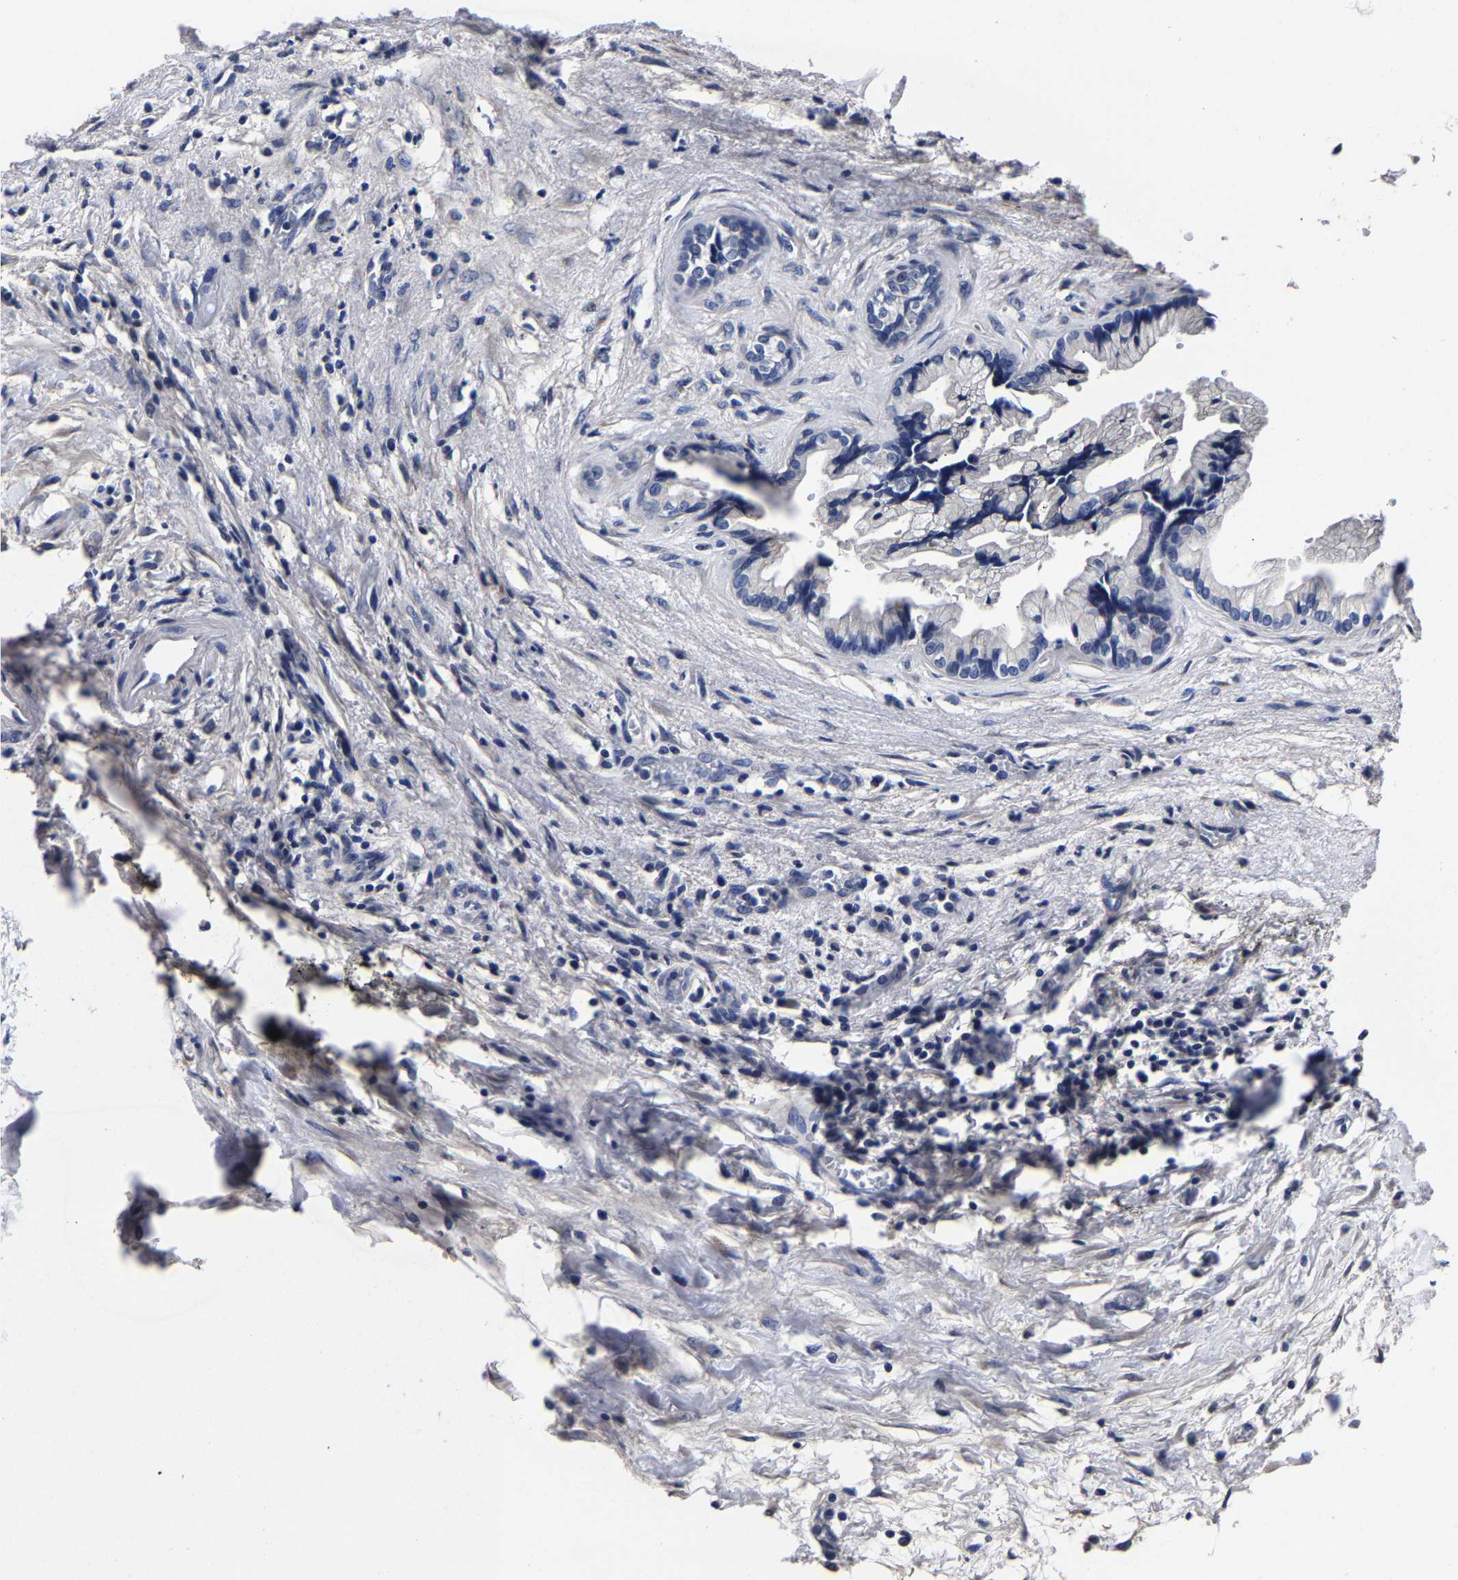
{"staining": {"intensity": "negative", "quantity": "none", "location": "none"}, "tissue": "pancreatic cancer", "cell_type": "Tumor cells", "image_type": "cancer", "snomed": [{"axis": "morphology", "description": "Normal tissue, NOS"}, {"axis": "morphology", "description": "Adenocarcinoma, NOS"}, {"axis": "topography", "description": "Pancreas"}, {"axis": "topography", "description": "Duodenum"}], "caption": "Tumor cells are negative for brown protein staining in adenocarcinoma (pancreatic).", "gene": "AKAP4", "patient": {"sex": "female", "age": 60}}